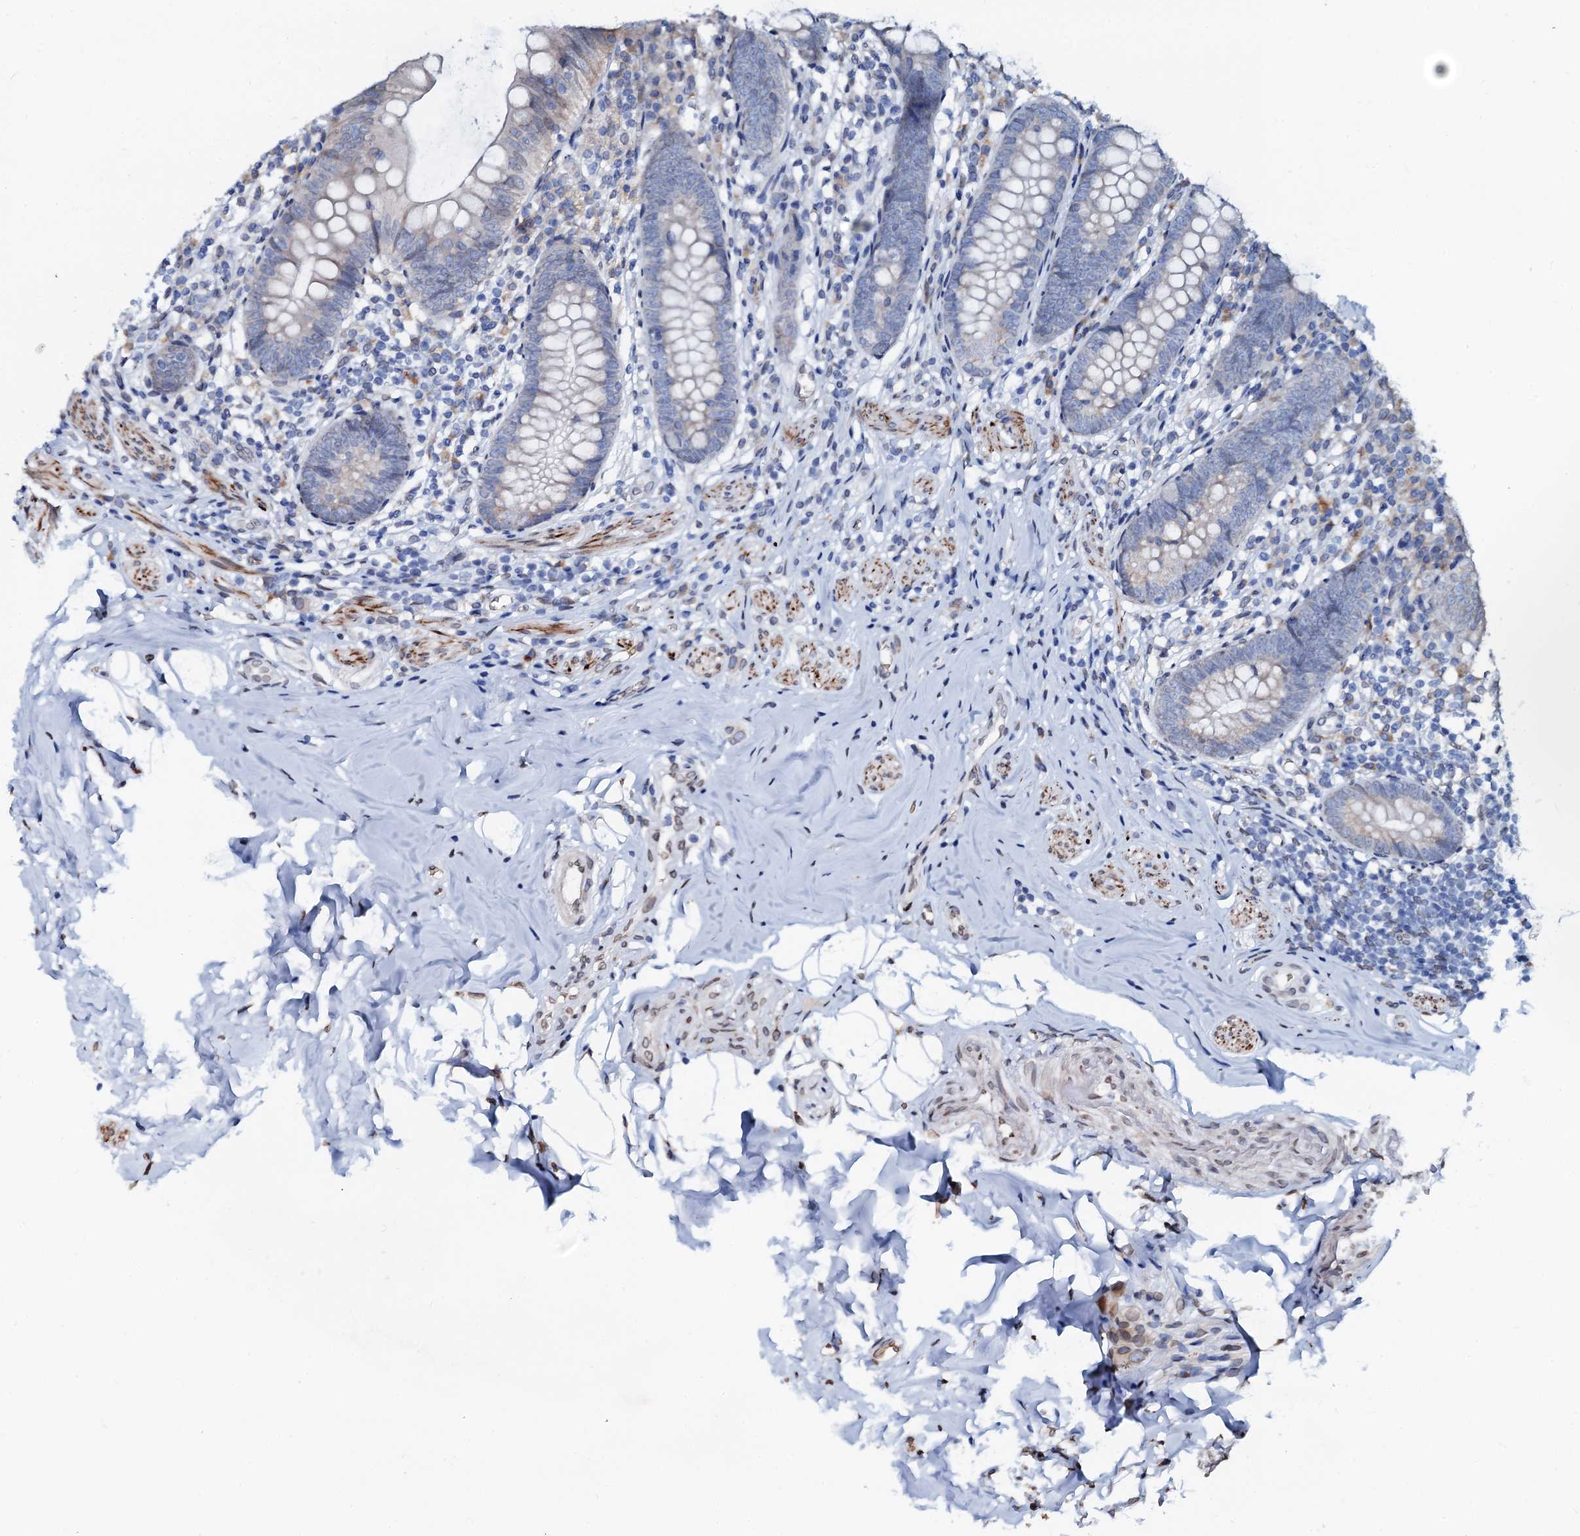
{"staining": {"intensity": "weak", "quantity": "<25%", "location": "cytoplasmic/membranous"}, "tissue": "appendix", "cell_type": "Glandular cells", "image_type": "normal", "snomed": [{"axis": "morphology", "description": "Normal tissue, NOS"}, {"axis": "topography", "description": "Appendix"}], "caption": "Immunohistochemical staining of benign appendix displays no significant staining in glandular cells. Nuclei are stained in blue.", "gene": "NRP2", "patient": {"sex": "female", "age": 62}}